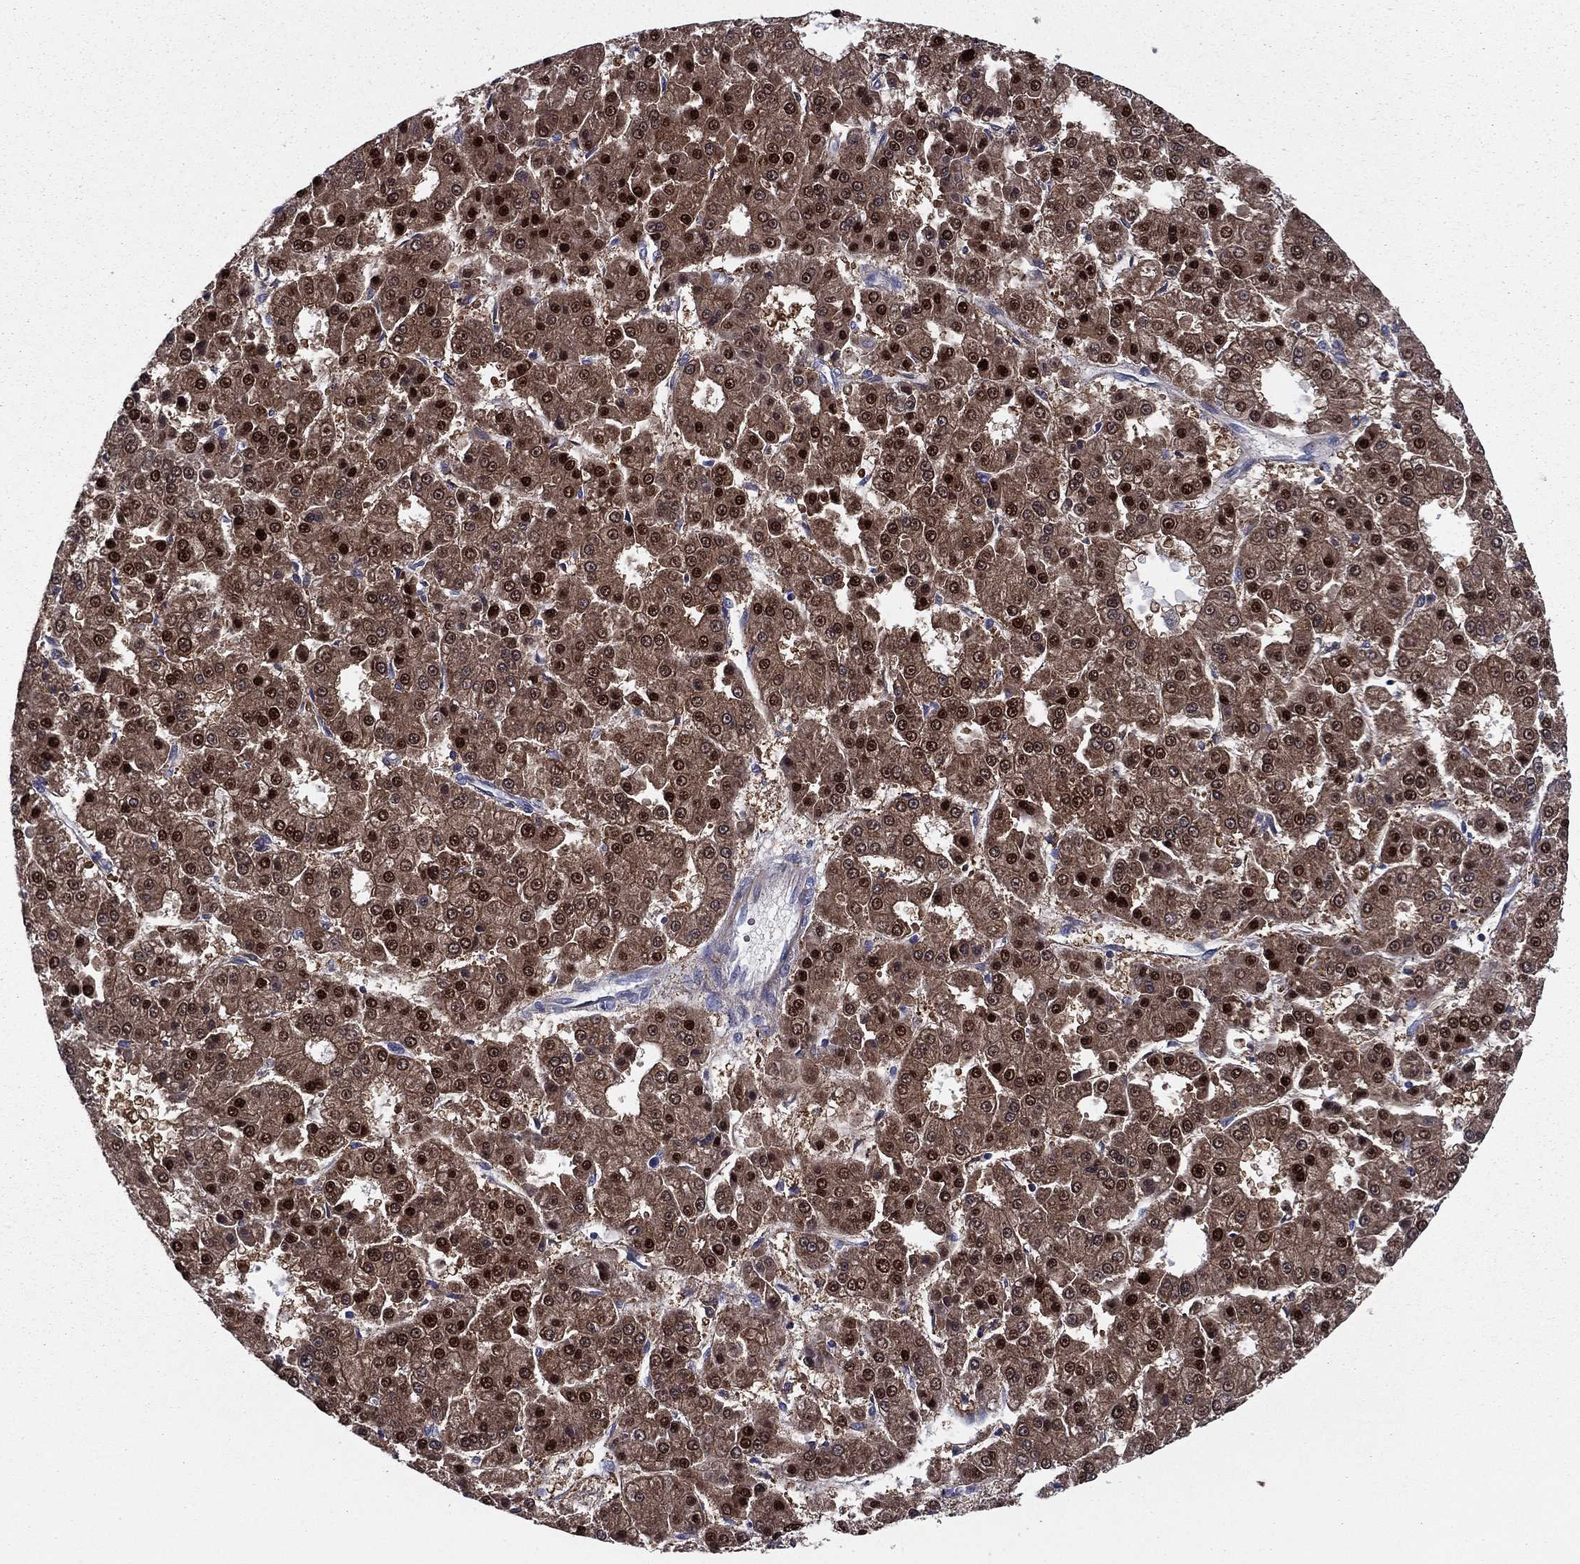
{"staining": {"intensity": "strong", "quantity": "25%-75%", "location": "cytoplasmic/membranous,nuclear"}, "tissue": "liver cancer", "cell_type": "Tumor cells", "image_type": "cancer", "snomed": [{"axis": "morphology", "description": "Carcinoma, Hepatocellular, NOS"}, {"axis": "topography", "description": "Liver"}], "caption": "Hepatocellular carcinoma (liver) was stained to show a protein in brown. There is high levels of strong cytoplasmic/membranous and nuclear staining in approximately 25%-75% of tumor cells.", "gene": "REXO5", "patient": {"sex": "male", "age": 70}}